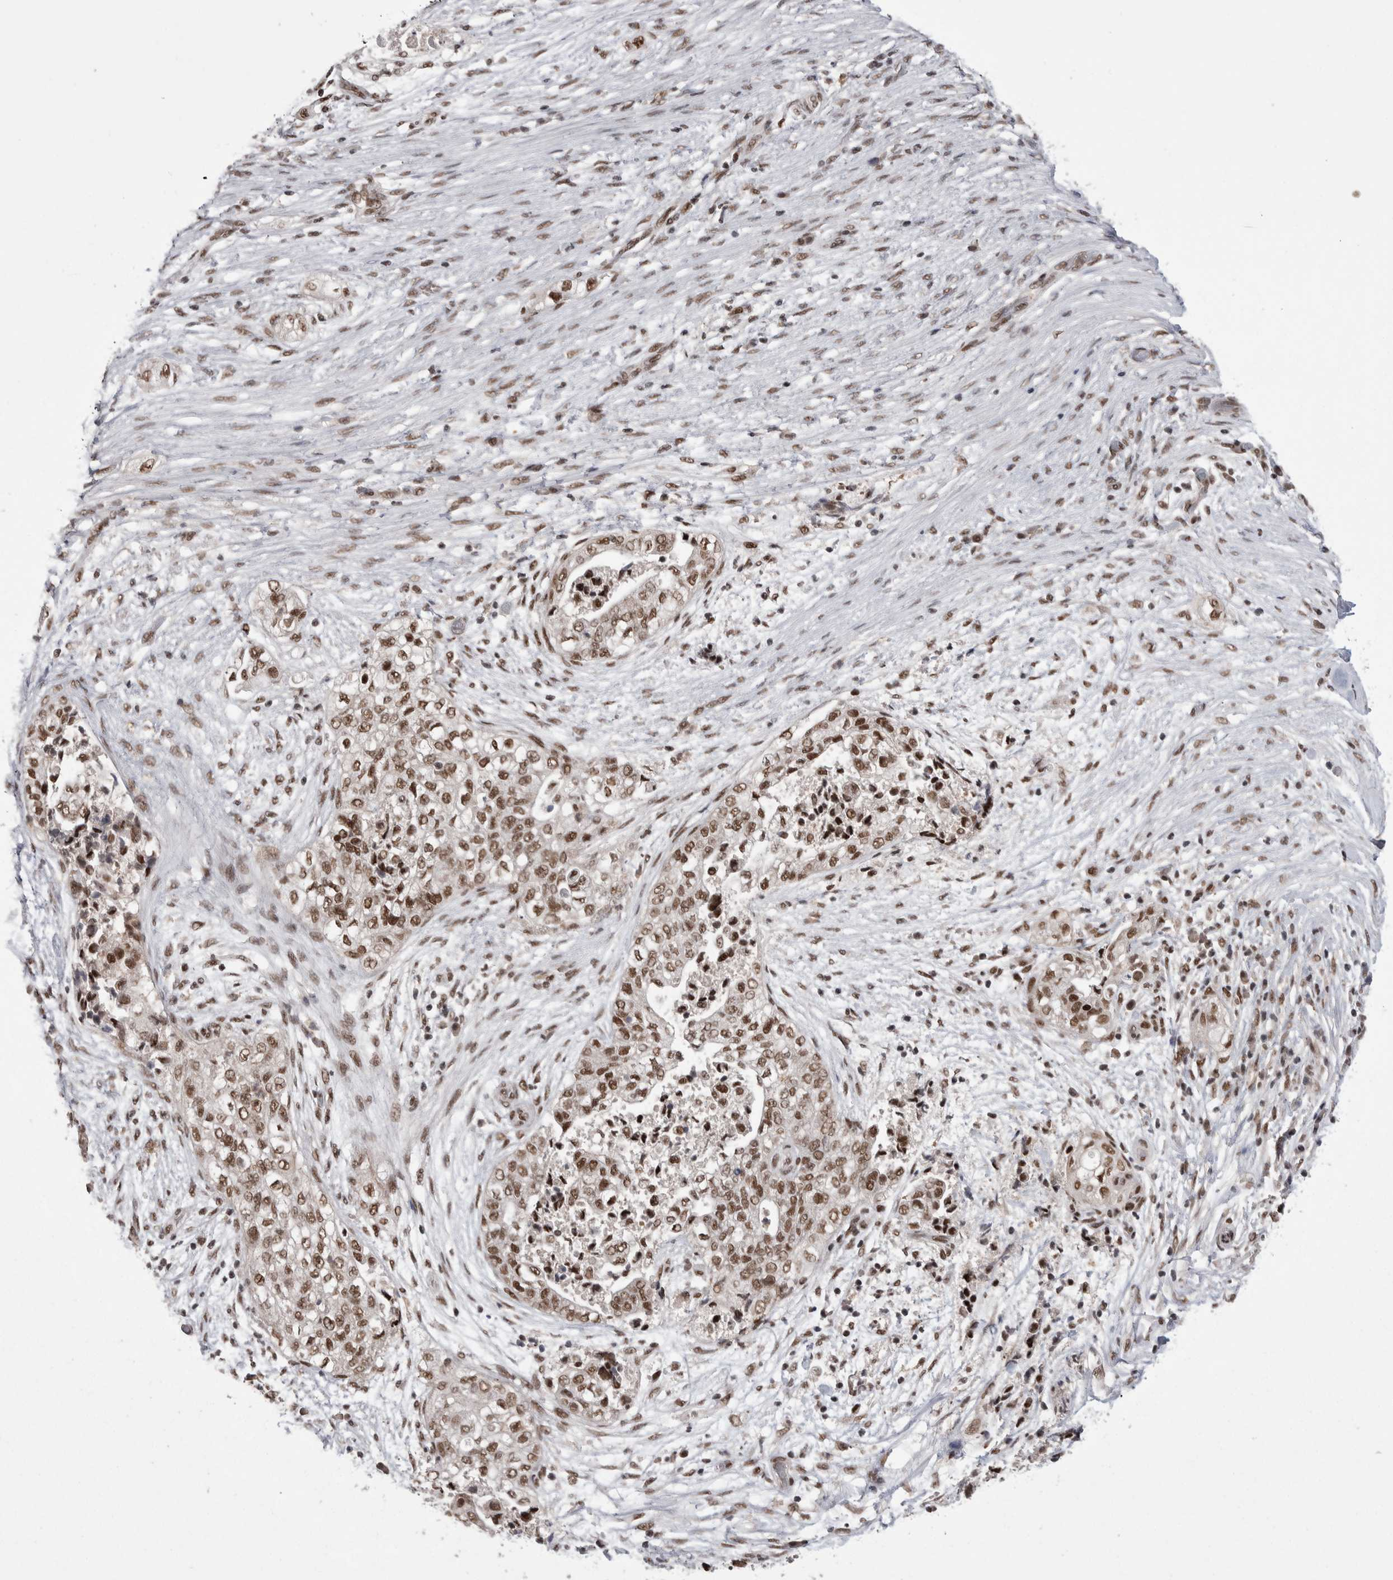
{"staining": {"intensity": "moderate", "quantity": ">75%", "location": "nuclear"}, "tissue": "pancreatic cancer", "cell_type": "Tumor cells", "image_type": "cancer", "snomed": [{"axis": "morphology", "description": "Adenocarcinoma, NOS"}, {"axis": "topography", "description": "Pancreas"}], "caption": "Immunohistochemical staining of human pancreatic adenocarcinoma displays medium levels of moderate nuclear staining in approximately >75% of tumor cells.", "gene": "DMTF1", "patient": {"sex": "male", "age": 72}}